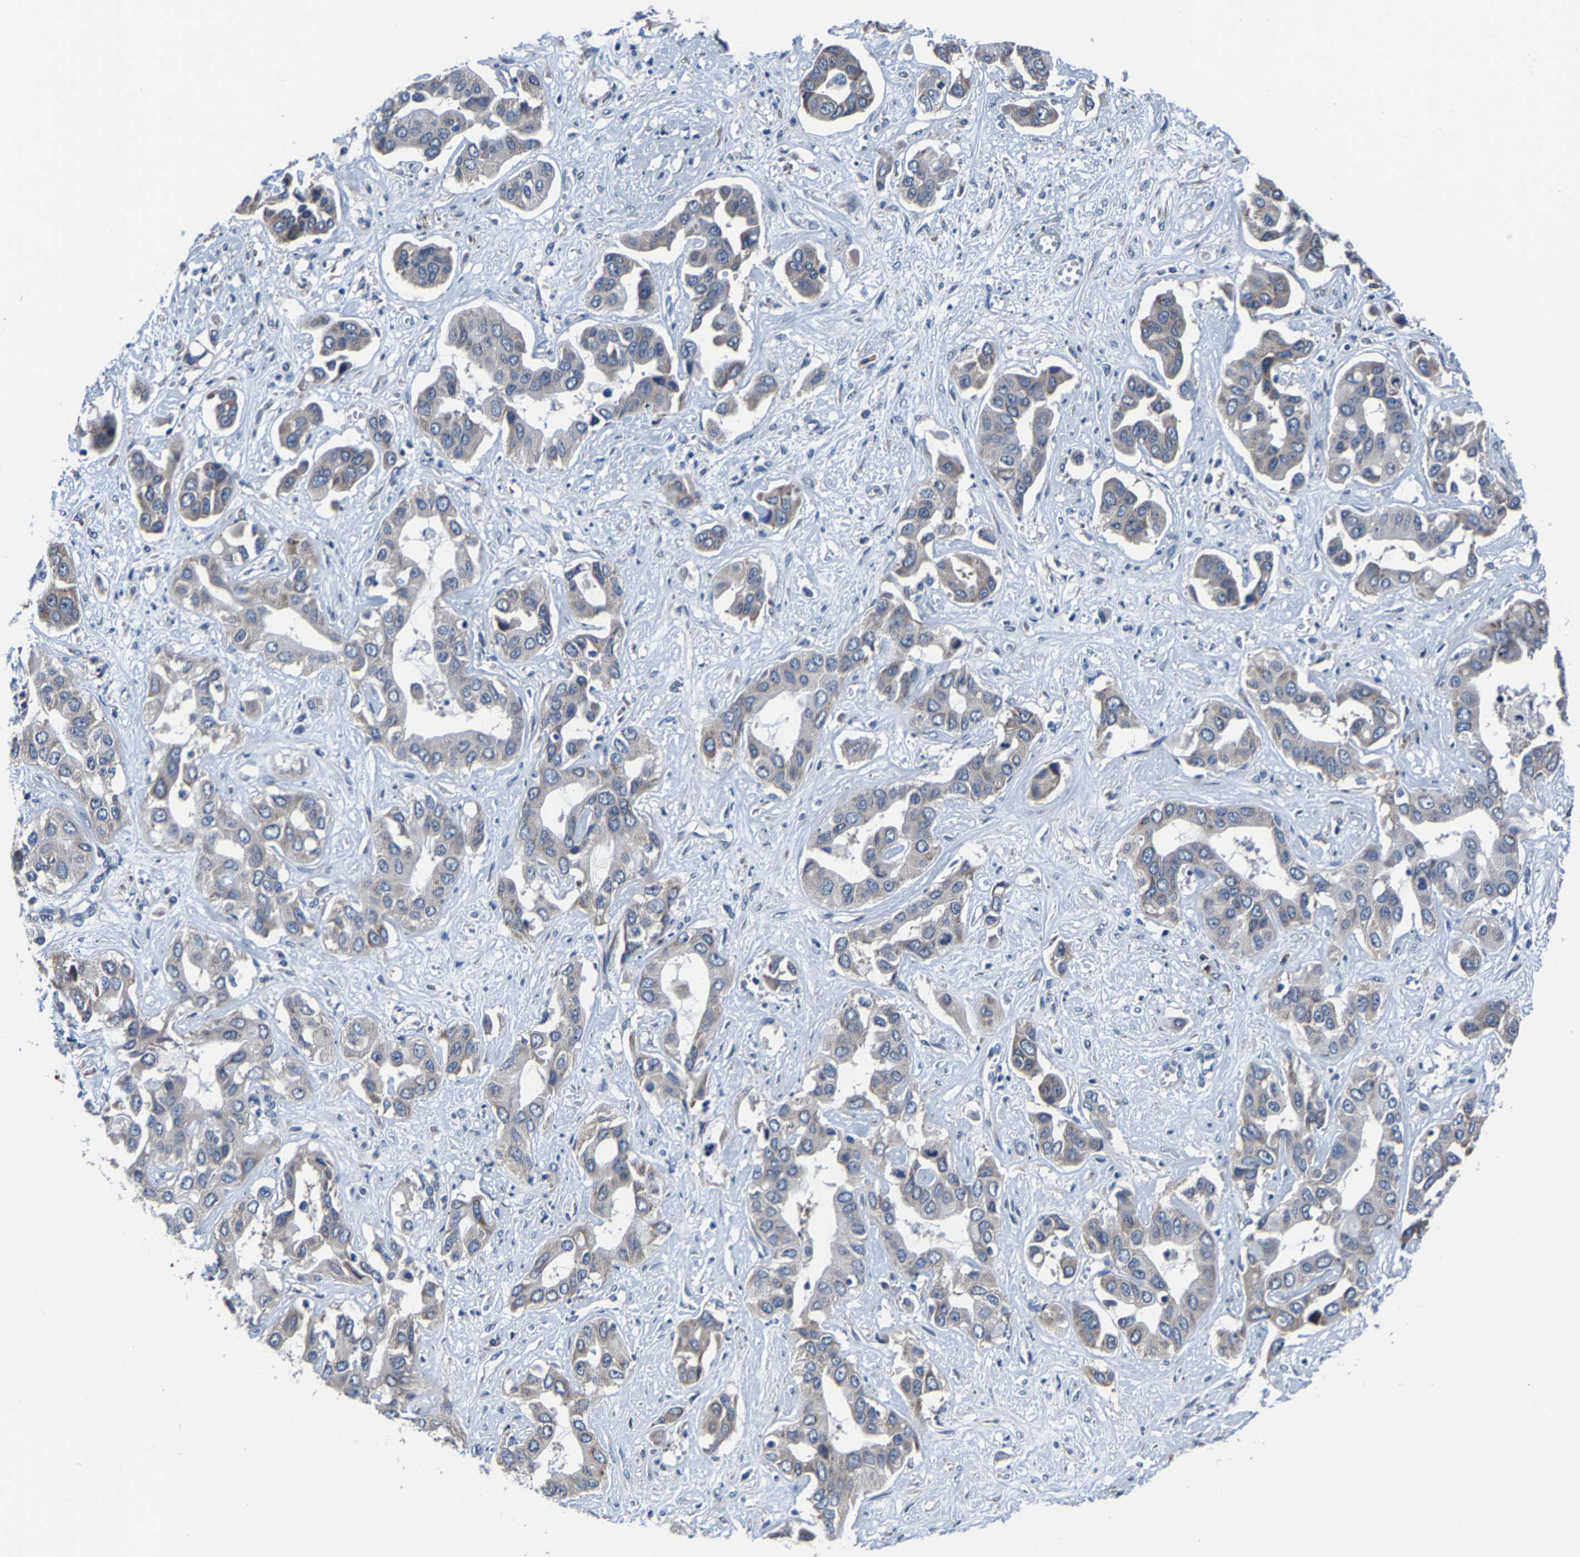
{"staining": {"intensity": "weak", "quantity": "<25%", "location": "cytoplasmic/membranous"}, "tissue": "liver cancer", "cell_type": "Tumor cells", "image_type": "cancer", "snomed": [{"axis": "morphology", "description": "Cholangiocarcinoma"}, {"axis": "topography", "description": "Liver"}], "caption": "The histopathology image demonstrates no staining of tumor cells in liver cancer.", "gene": "SRPK2", "patient": {"sex": "female", "age": 52}}